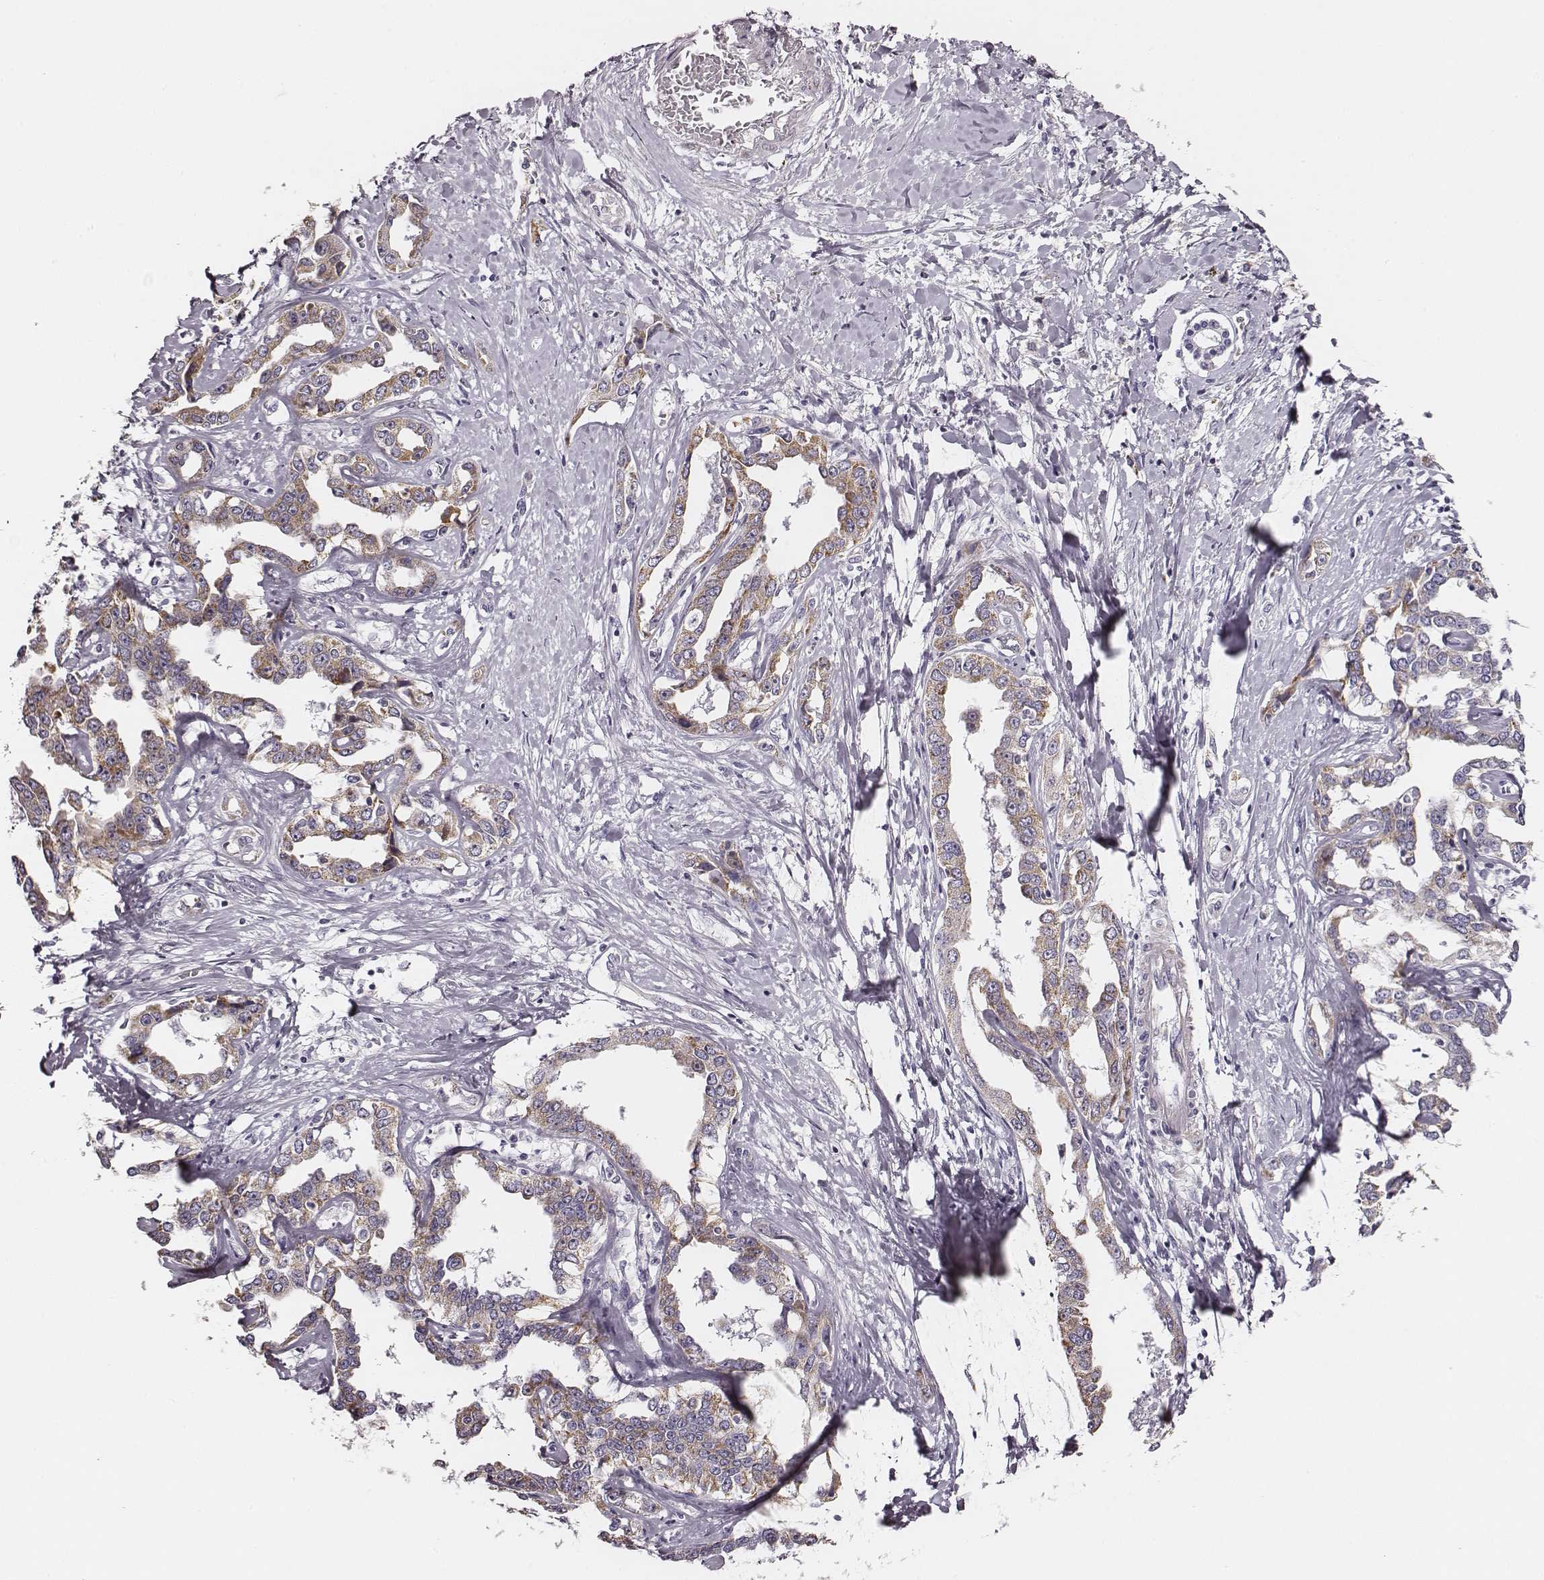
{"staining": {"intensity": "weak", "quantity": ">75%", "location": "cytoplasmic/membranous"}, "tissue": "liver cancer", "cell_type": "Tumor cells", "image_type": "cancer", "snomed": [{"axis": "morphology", "description": "Cholangiocarcinoma"}, {"axis": "topography", "description": "Liver"}], "caption": "Tumor cells display weak cytoplasmic/membranous expression in about >75% of cells in liver cancer.", "gene": "UBL4B", "patient": {"sex": "male", "age": 59}}